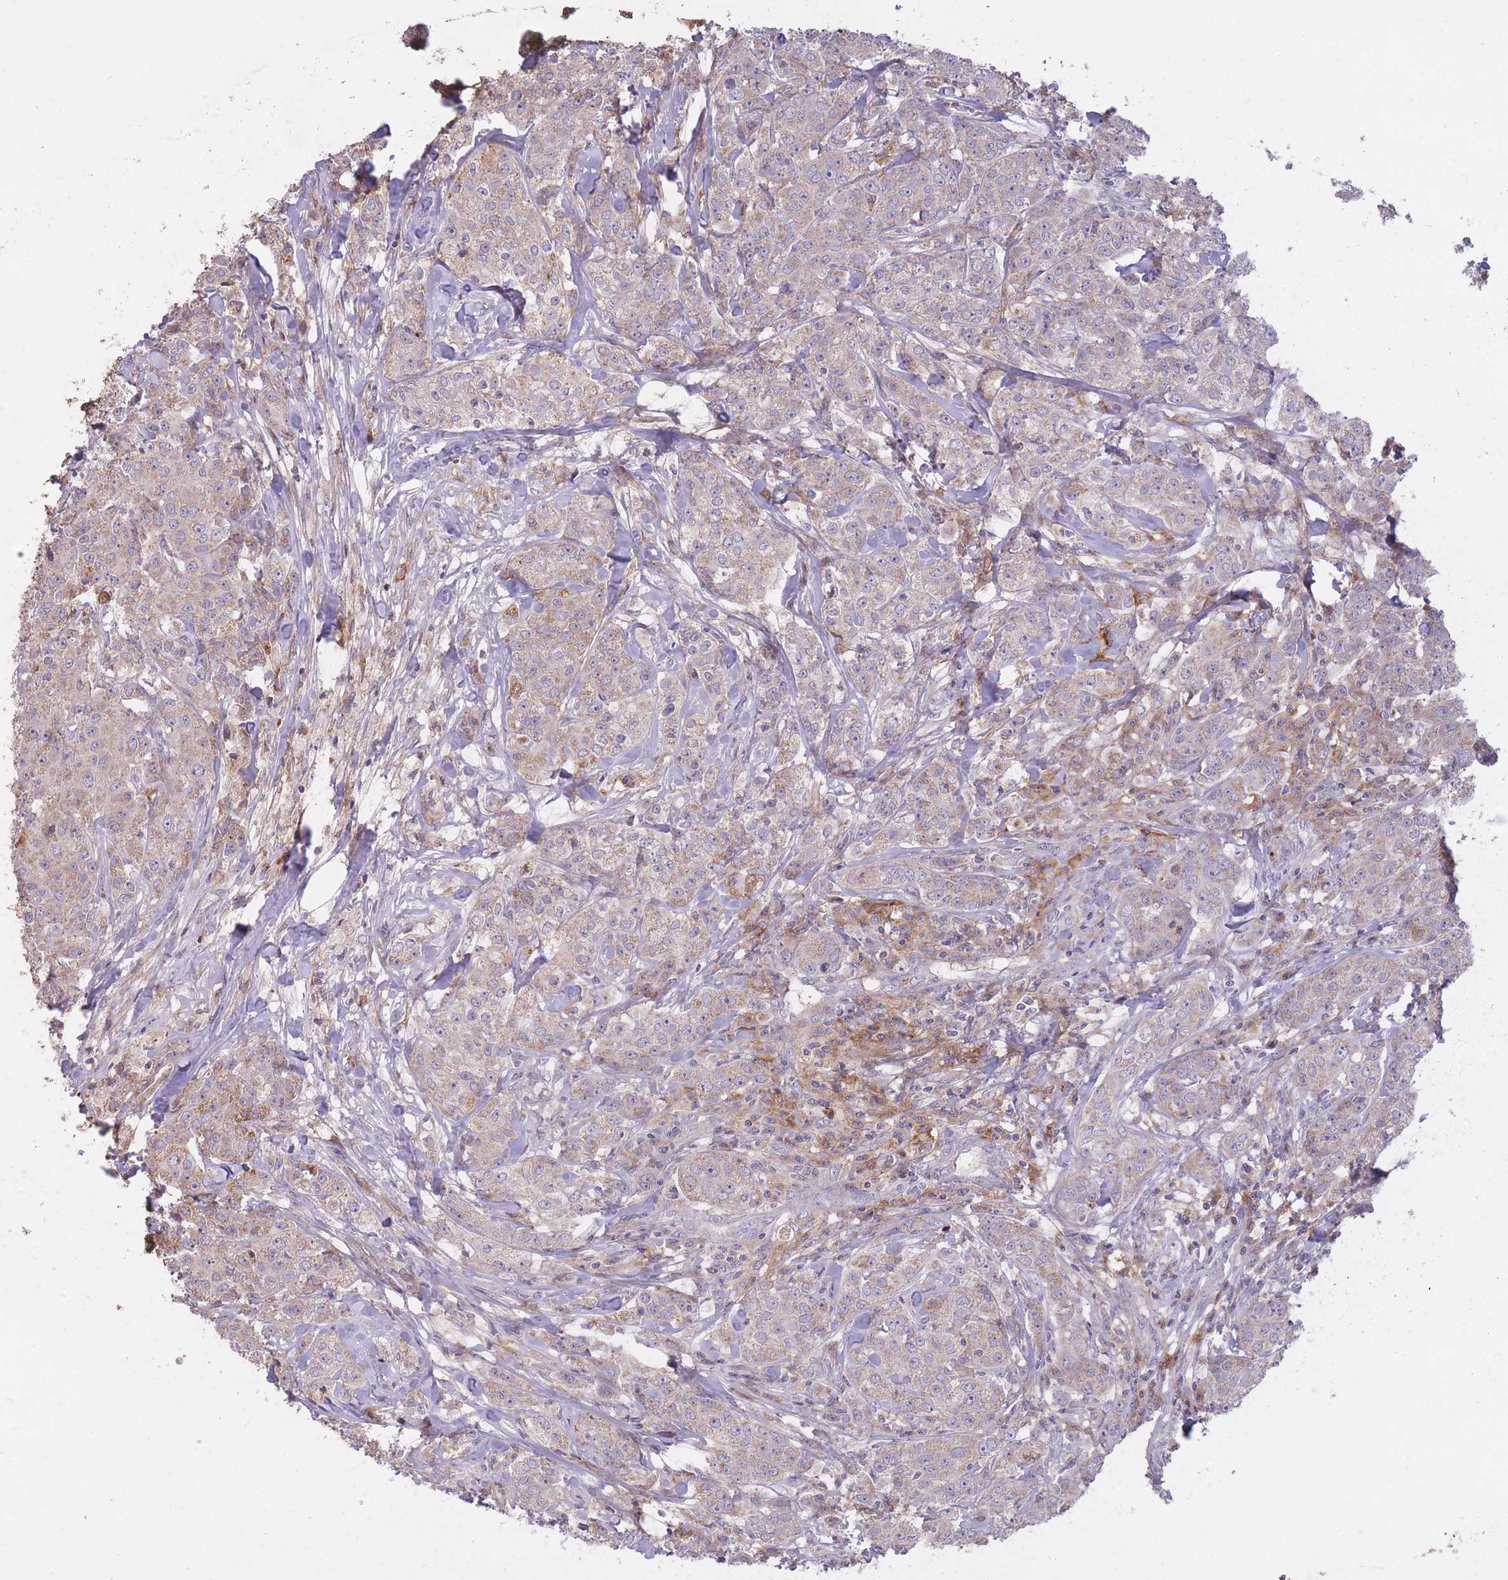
{"staining": {"intensity": "weak", "quantity": "25%-75%", "location": "cytoplasmic/membranous"}, "tissue": "breast cancer", "cell_type": "Tumor cells", "image_type": "cancer", "snomed": [{"axis": "morphology", "description": "Duct carcinoma"}, {"axis": "topography", "description": "Breast"}], "caption": "Weak cytoplasmic/membranous protein staining is present in approximately 25%-75% of tumor cells in breast cancer (invasive ductal carcinoma).", "gene": "IGF2BP2", "patient": {"sex": "female", "age": 43}}